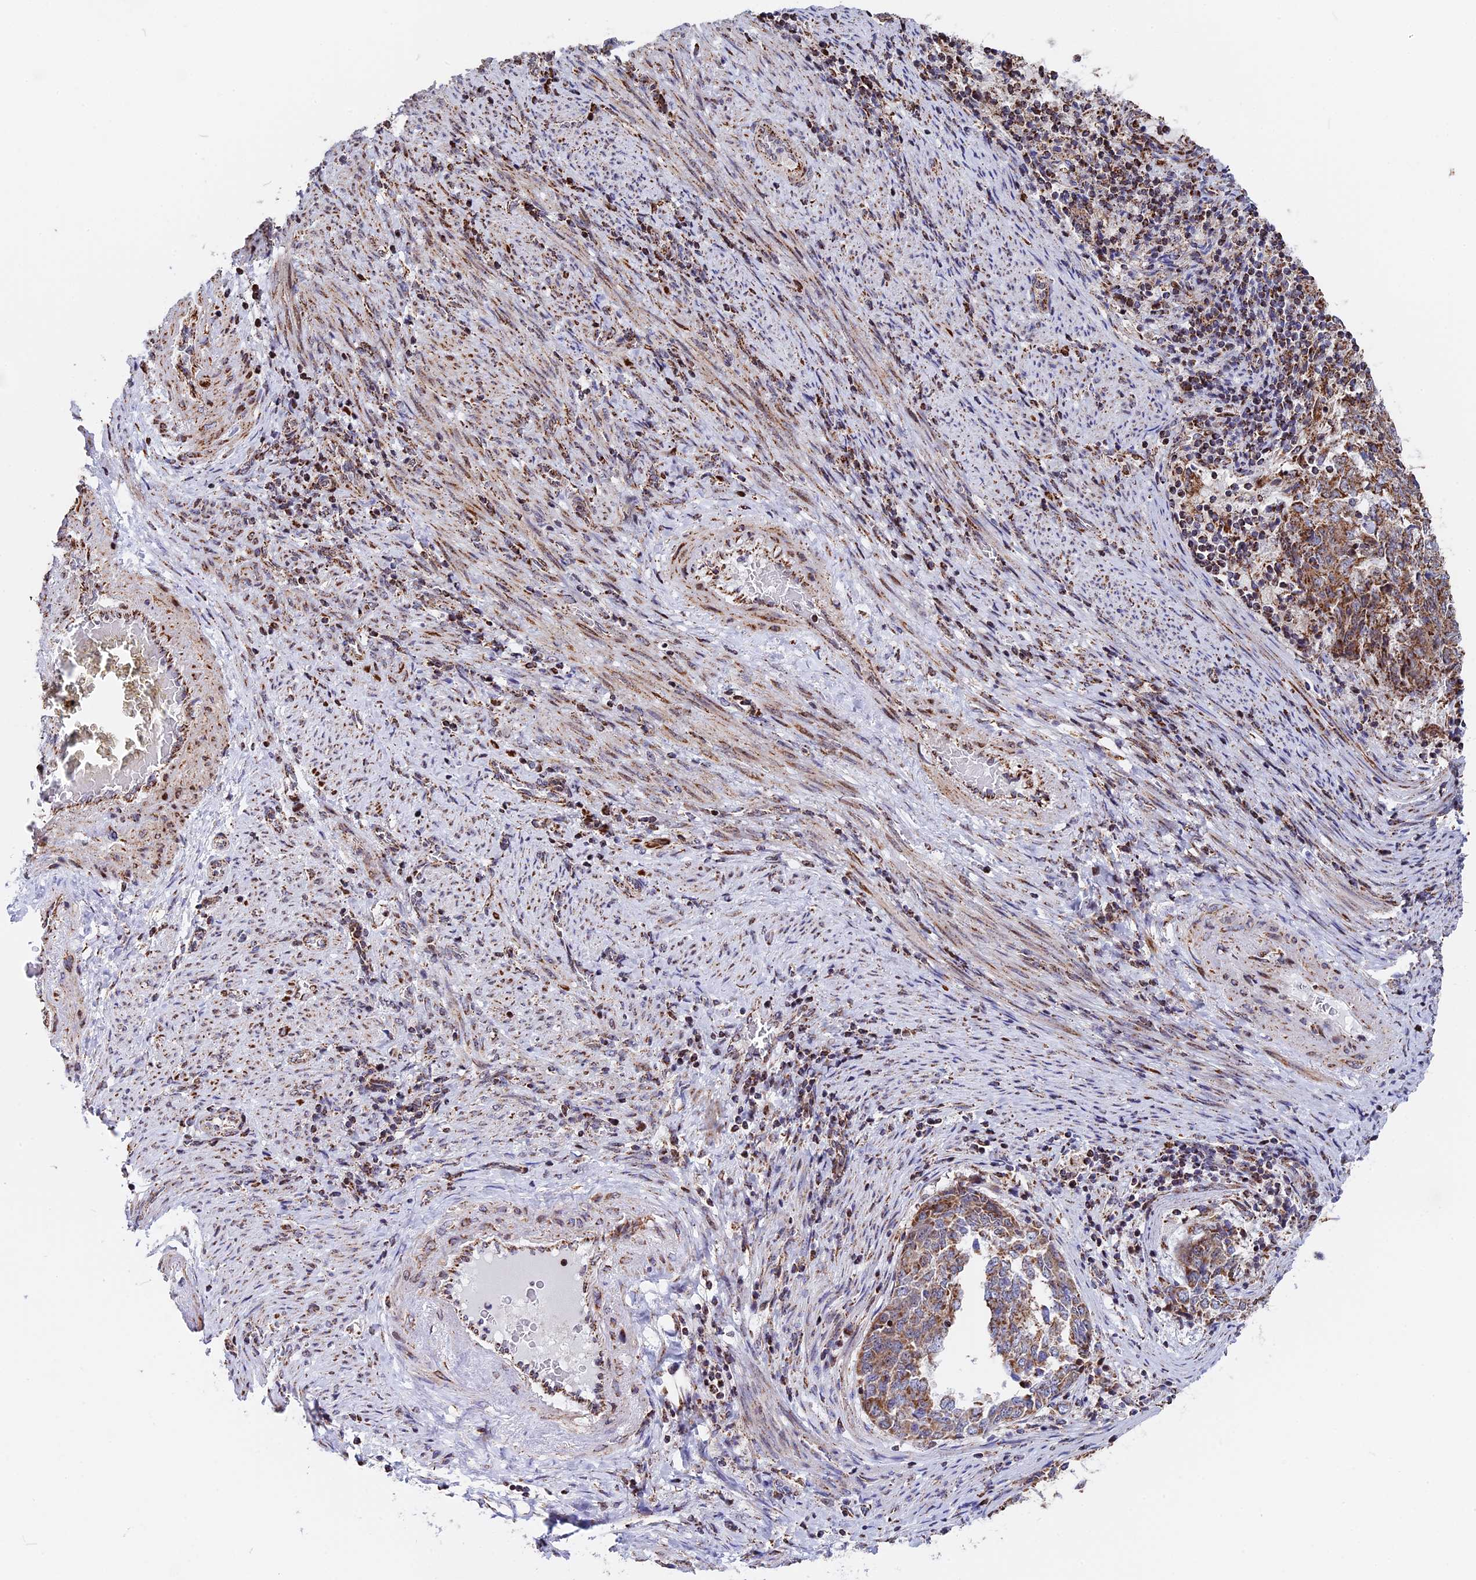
{"staining": {"intensity": "moderate", "quantity": ">75%", "location": "cytoplasmic/membranous"}, "tissue": "endometrial cancer", "cell_type": "Tumor cells", "image_type": "cancer", "snomed": [{"axis": "morphology", "description": "Adenocarcinoma, NOS"}, {"axis": "topography", "description": "Endometrium"}], "caption": "About >75% of tumor cells in human endometrial cancer (adenocarcinoma) demonstrate moderate cytoplasmic/membranous protein positivity as visualized by brown immunohistochemical staining.", "gene": "FAM174C", "patient": {"sex": "female", "age": 80}}